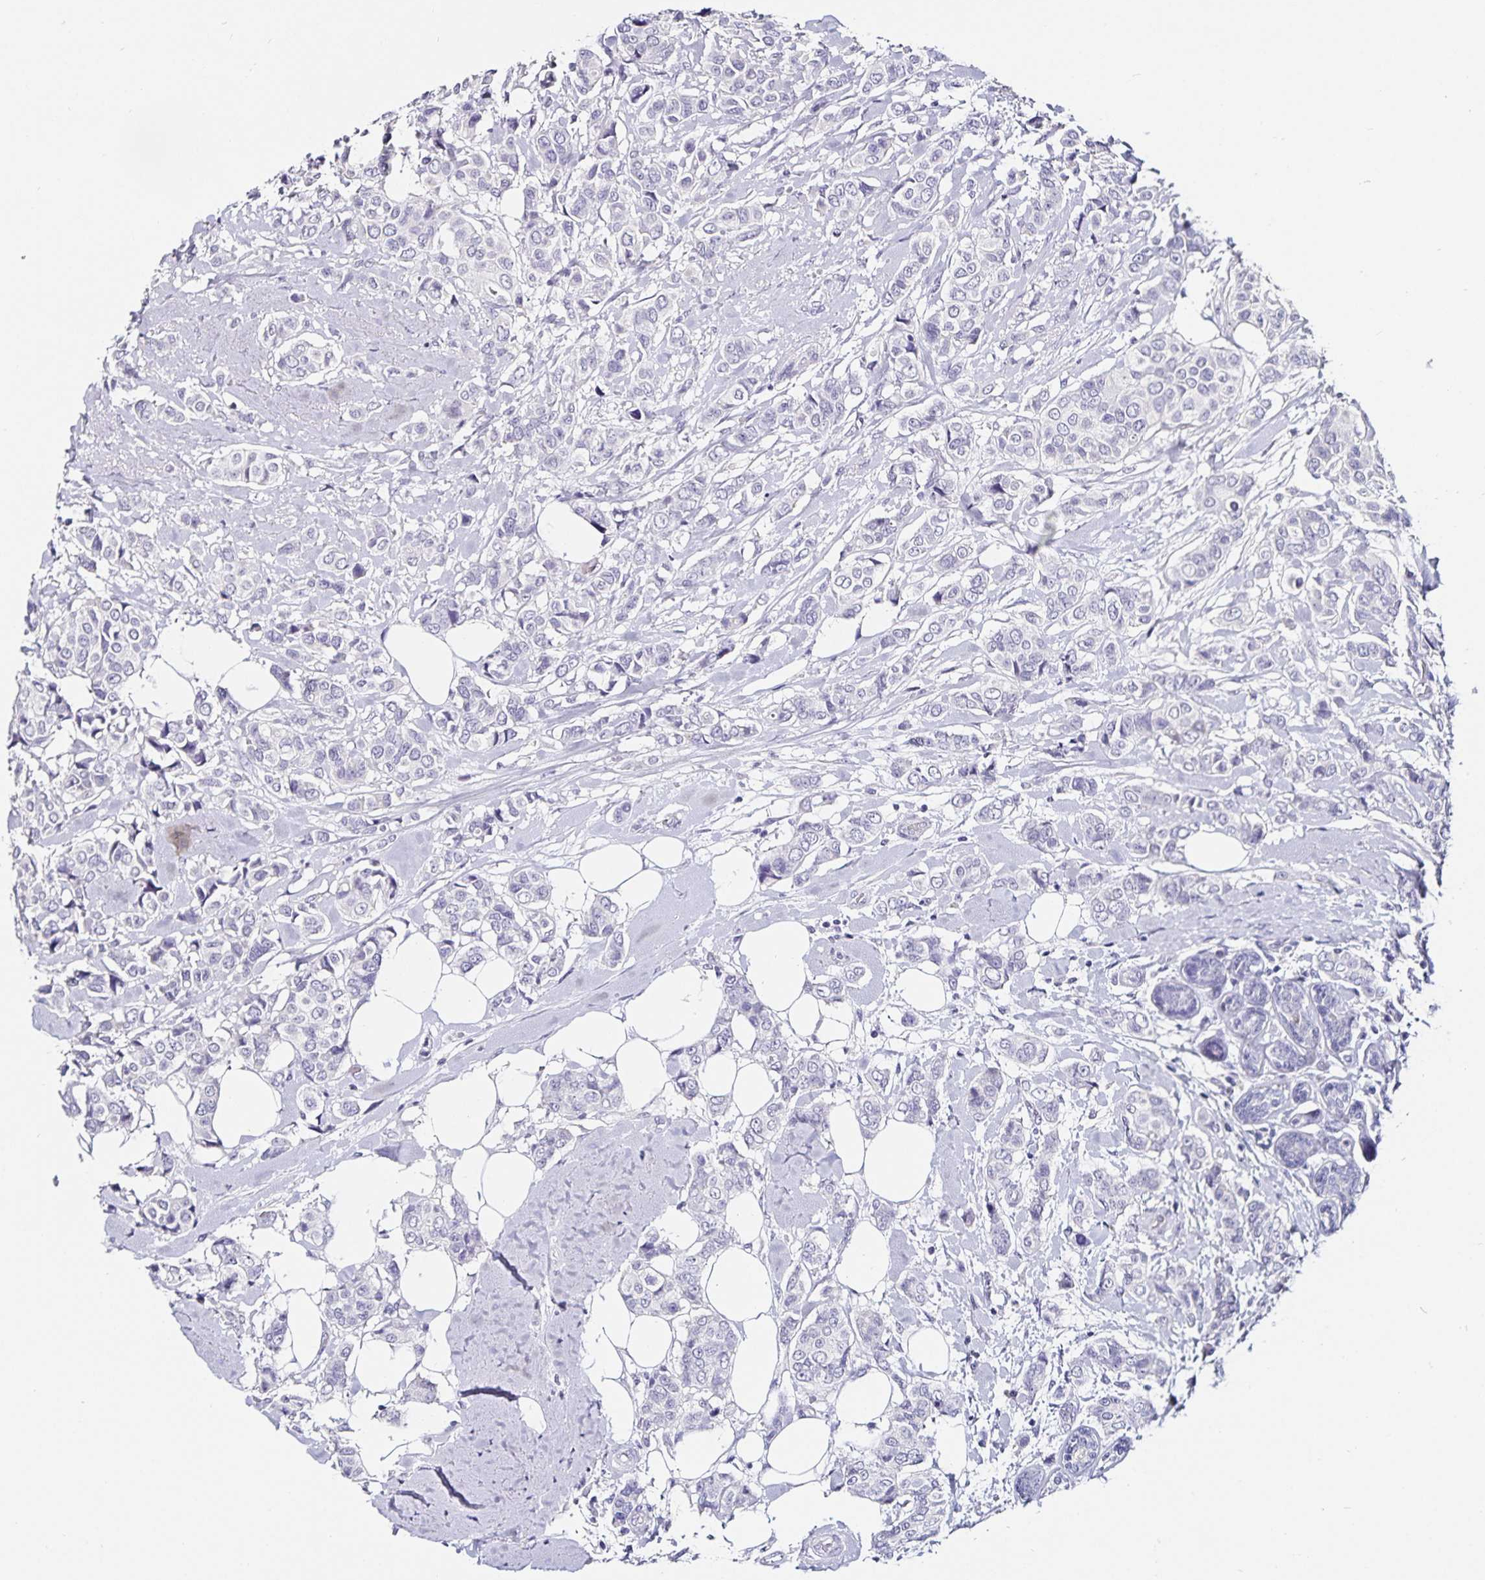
{"staining": {"intensity": "negative", "quantity": "none", "location": "none"}, "tissue": "breast cancer", "cell_type": "Tumor cells", "image_type": "cancer", "snomed": [{"axis": "morphology", "description": "Lobular carcinoma"}, {"axis": "topography", "description": "Breast"}], "caption": "High power microscopy histopathology image of an IHC image of lobular carcinoma (breast), revealing no significant expression in tumor cells. (Stains: DAB immunohistochemistry (IHC) with hematoxylin counter stain, Microscopy: brightfield microscopy at high magnification).", "gene": "TSPAN7", "patient": {"sex": "female", "age": 51}}